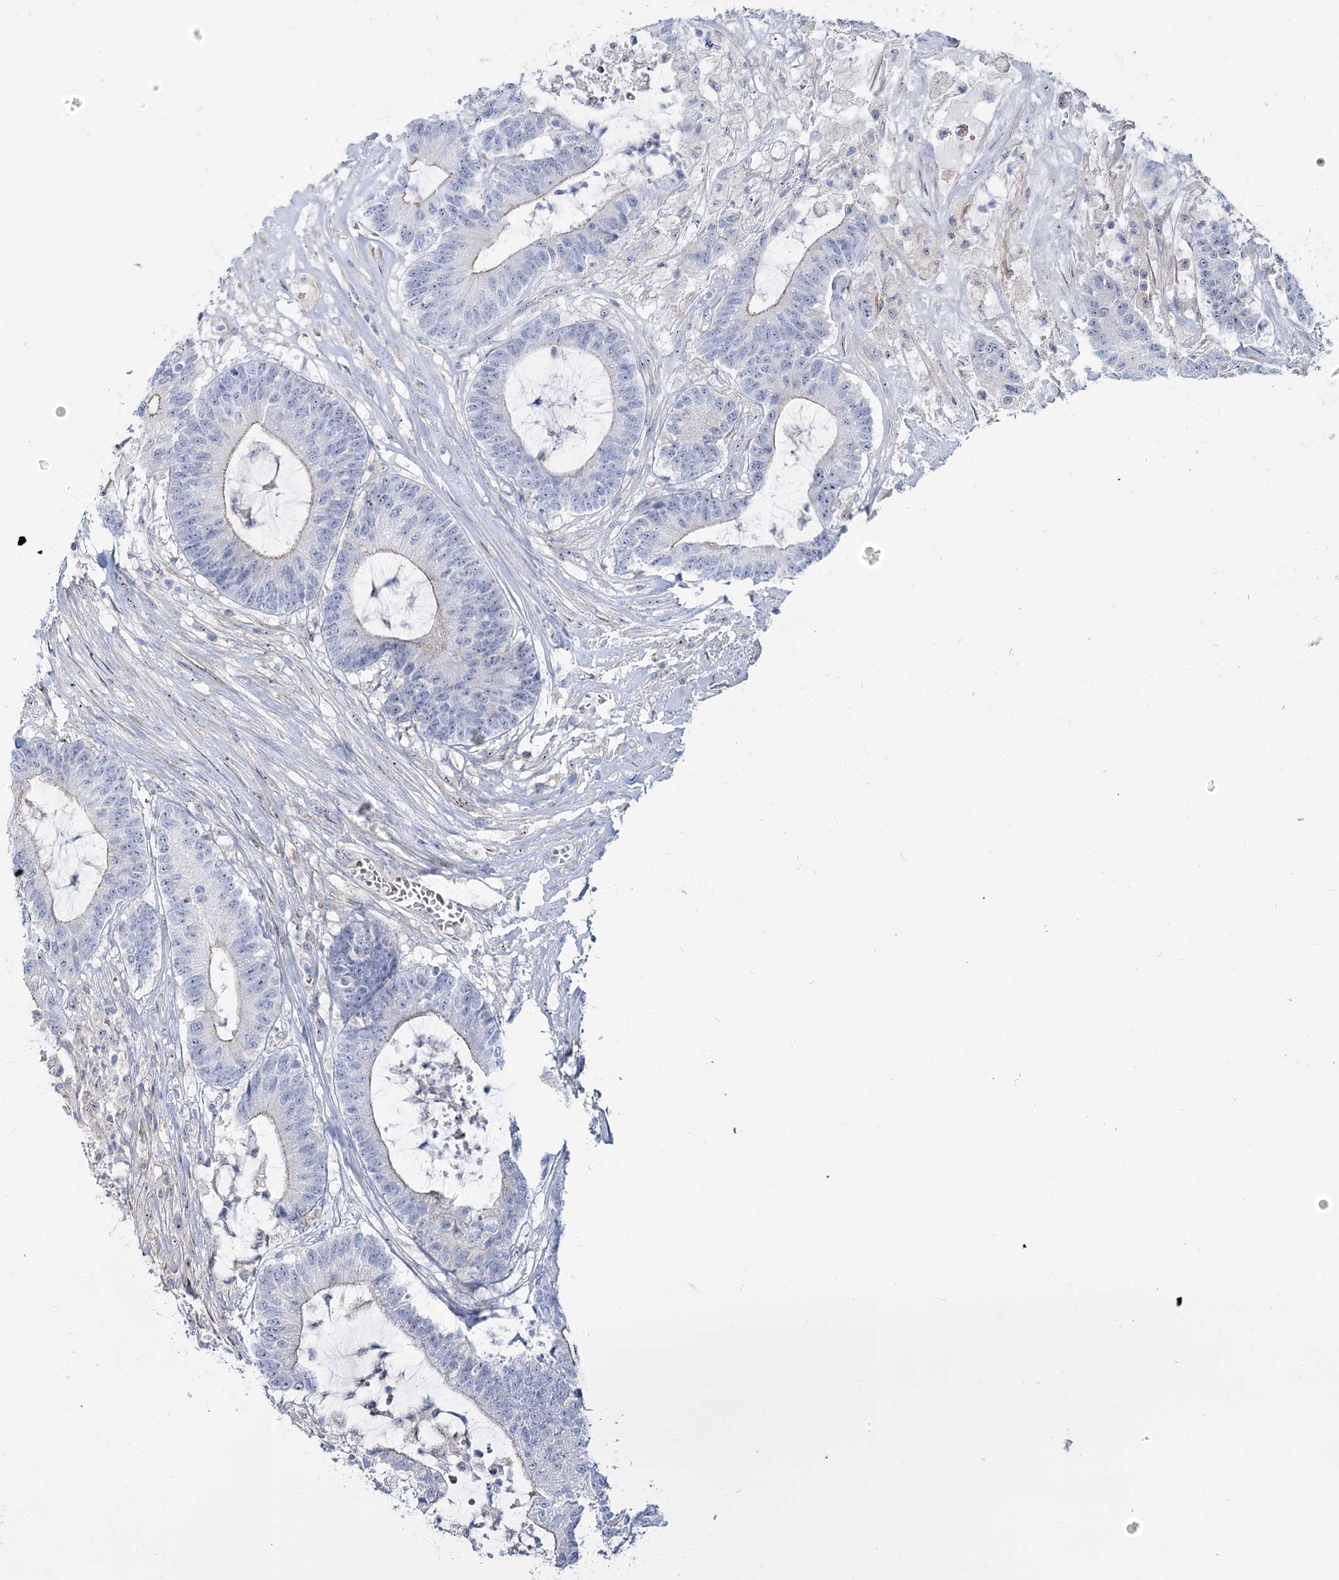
{"staining": {"intensity": "negative", "quantity": "none", "location": "none"}, "tissue": "colorectal cancer", "cell_type": "Tumor cells", "image_type": "cancer", "snomed": [{"axis": "morphology", "description": "Adenocarcinoma, NOS"}, {"axis": "topography", "description": "Colon"}], "caption": "Tumor cells are negative for brown protein staining in adenocarcinoma (colorectal). The staining is performed using DAB brown chromogen with nuclei counter-stained in using hematoxylin.", "gene": "SUOX", "patient": {"sex": "female", "age": 84}}